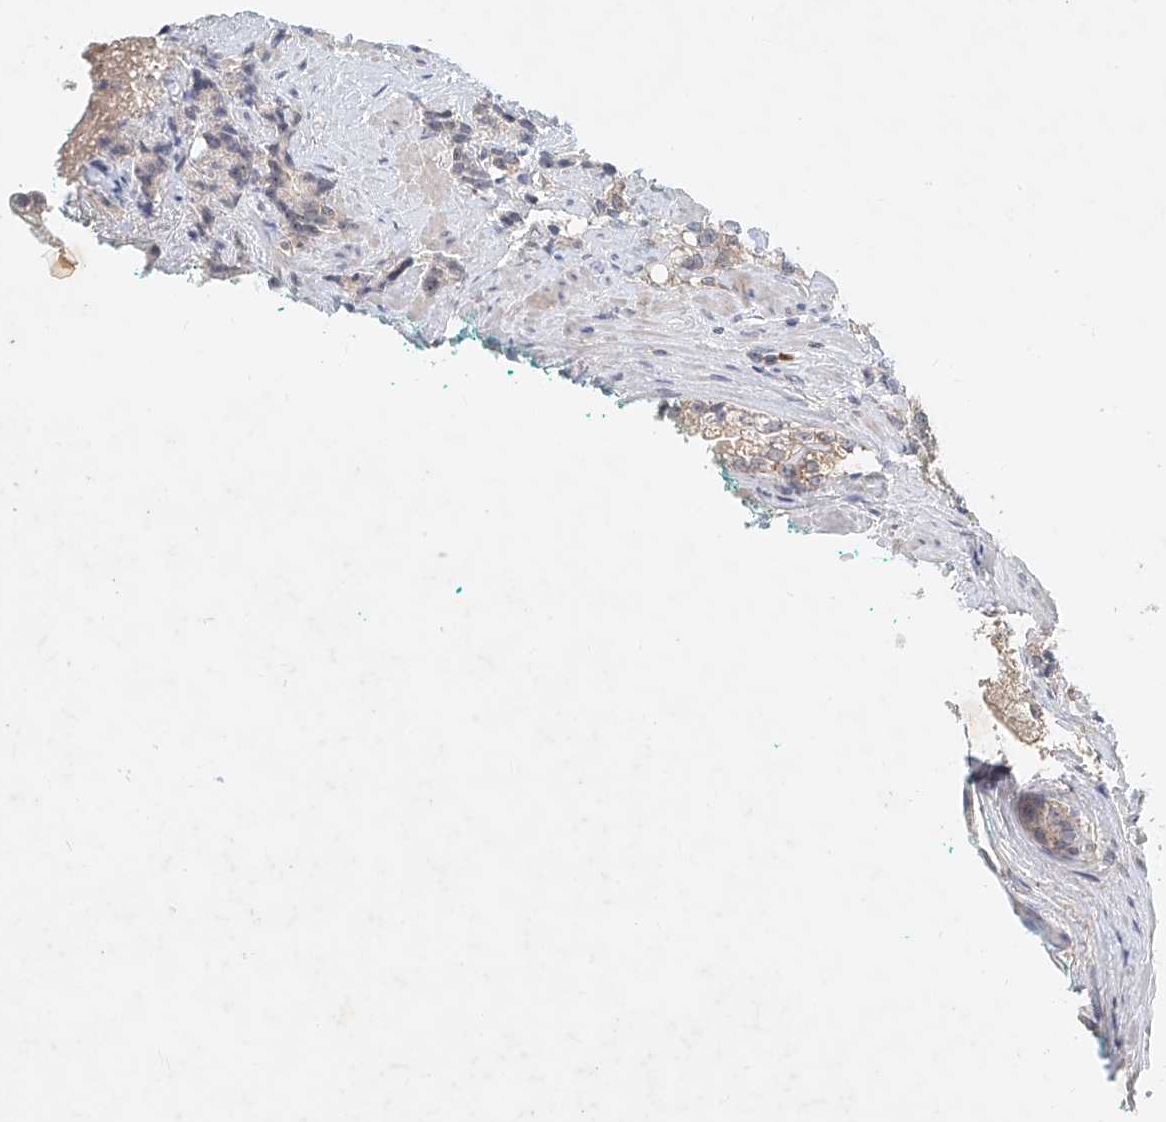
{"staining": {"intensity": "weak", "quantity": "<25%", "location": "cytoplasmic/membranous"}, "tissue": "prostate cancer", "cell_type": "Tumor cells", "image_type": "cancer", "snomed": [{"axis": "morphology", "description": "Adenocarcinoma, High grade"}, {"axis": "topography", "description": "Prostate"}], "caption": "High magnification brightfield microscopy of prostate cancer (high-grade adenocarcinoma) stained with DAB (3,3'-diaminobenzidine) (brown) and counterstained with hematoxylin (blue): tumor cells show no significant positivity.", "gene": "CARMIL1", "patient": {"sex": "male", "age": 57}}